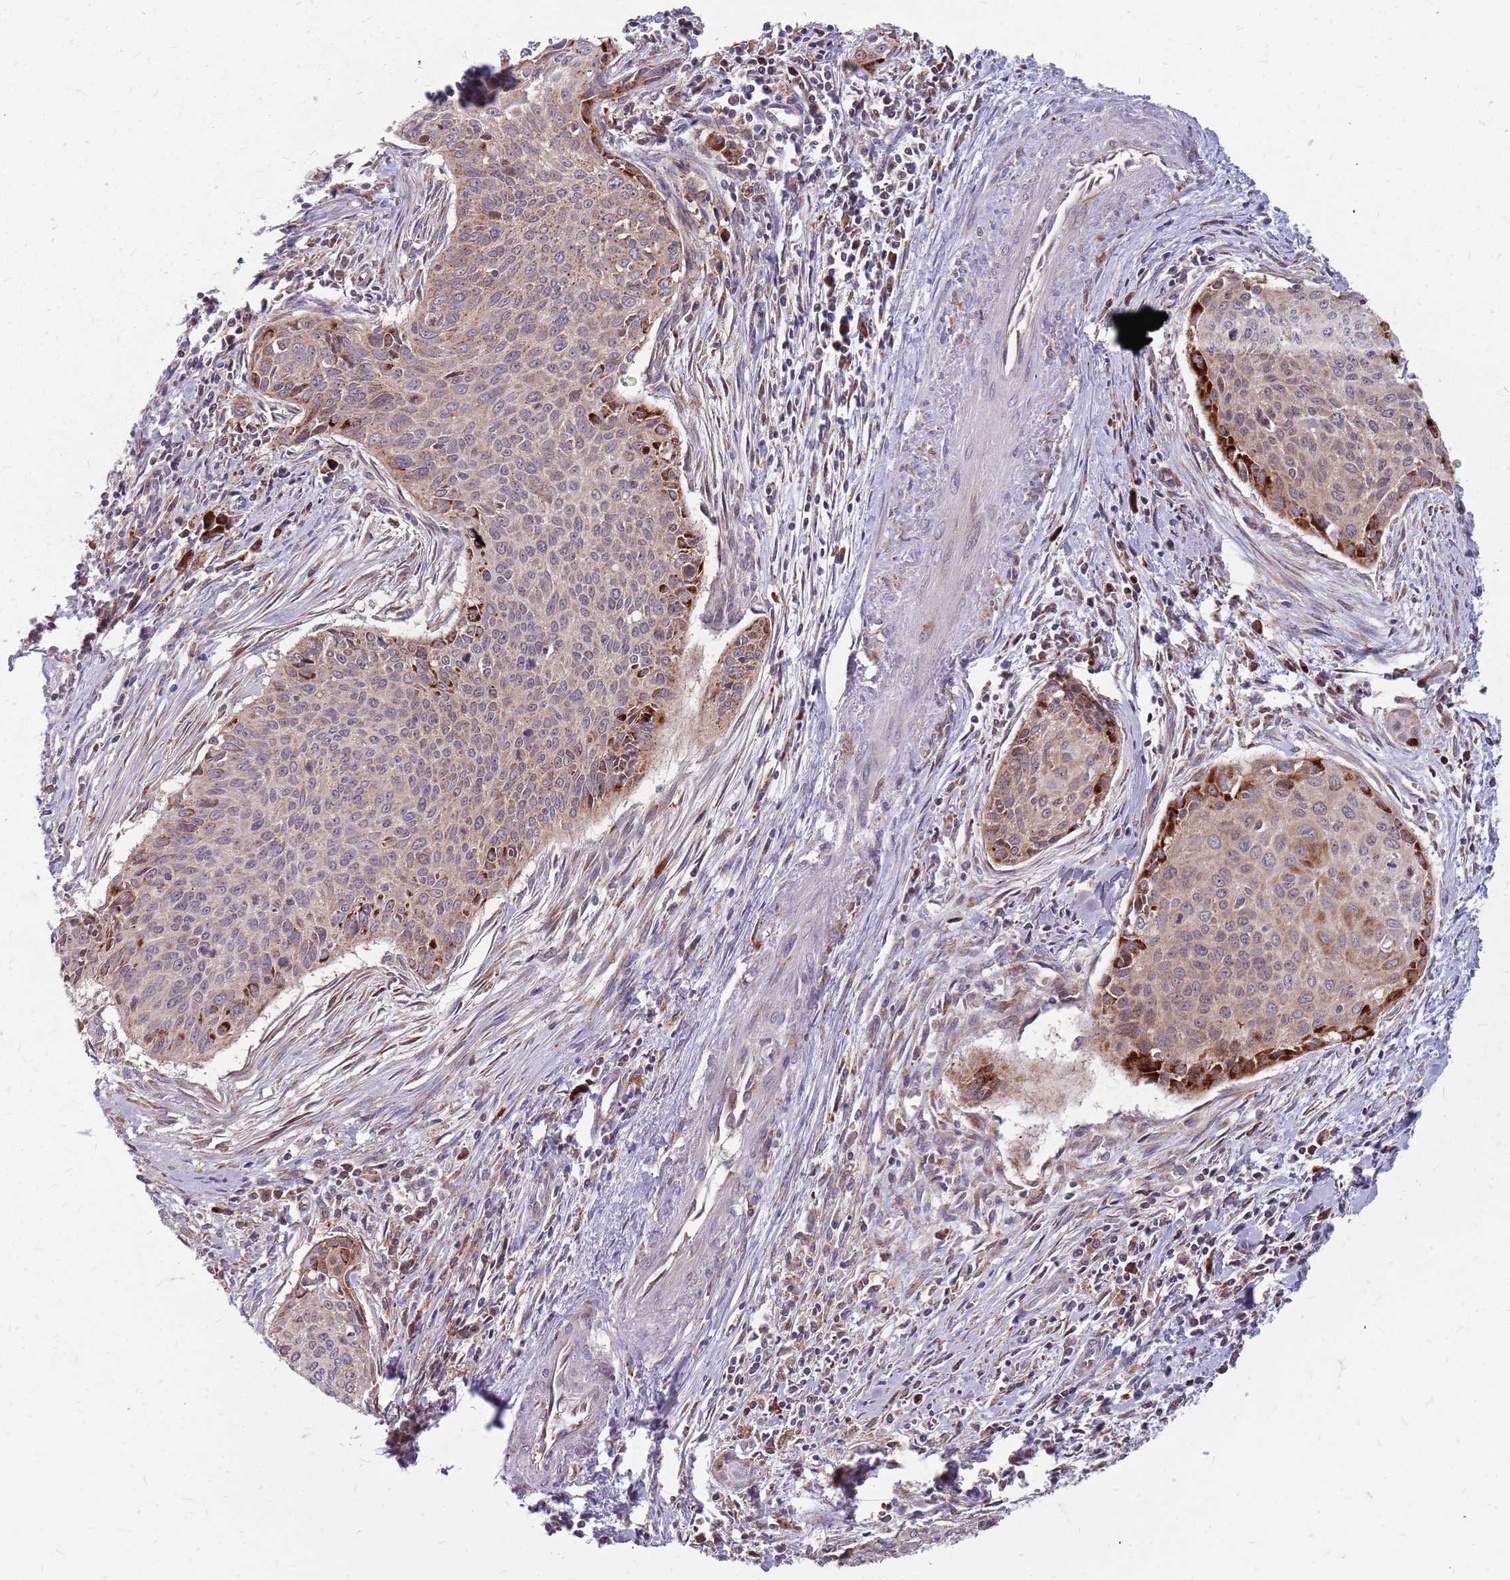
{"staining": {"intensity": "moderate", "quantity": "<25%", "location": "cytoplasmic/membranous"}, "tissue": "cervical cancer", "cell_type": "Tumor cells", "image_type": "cancer", "snomed": [{"axis": "morphology", "description": "Squamous cell carcinoma, NOS"}, {"axis": "topography", "description": "Cervix"}], "caption": "The micrograph demonstrates staining of cervical cancer (squamous cell carcinoma), revealing moderate cytoplasmic/membranous protein expression (brown color) within tumor cells. (Stains: DAB (3,3'-diaminobenzidine) in brown, nuclei in blue, Microscopy: brightfield microscopy at high magnification).", "gene": "NME4", "patient": {"sex": "female", "age": 55}}